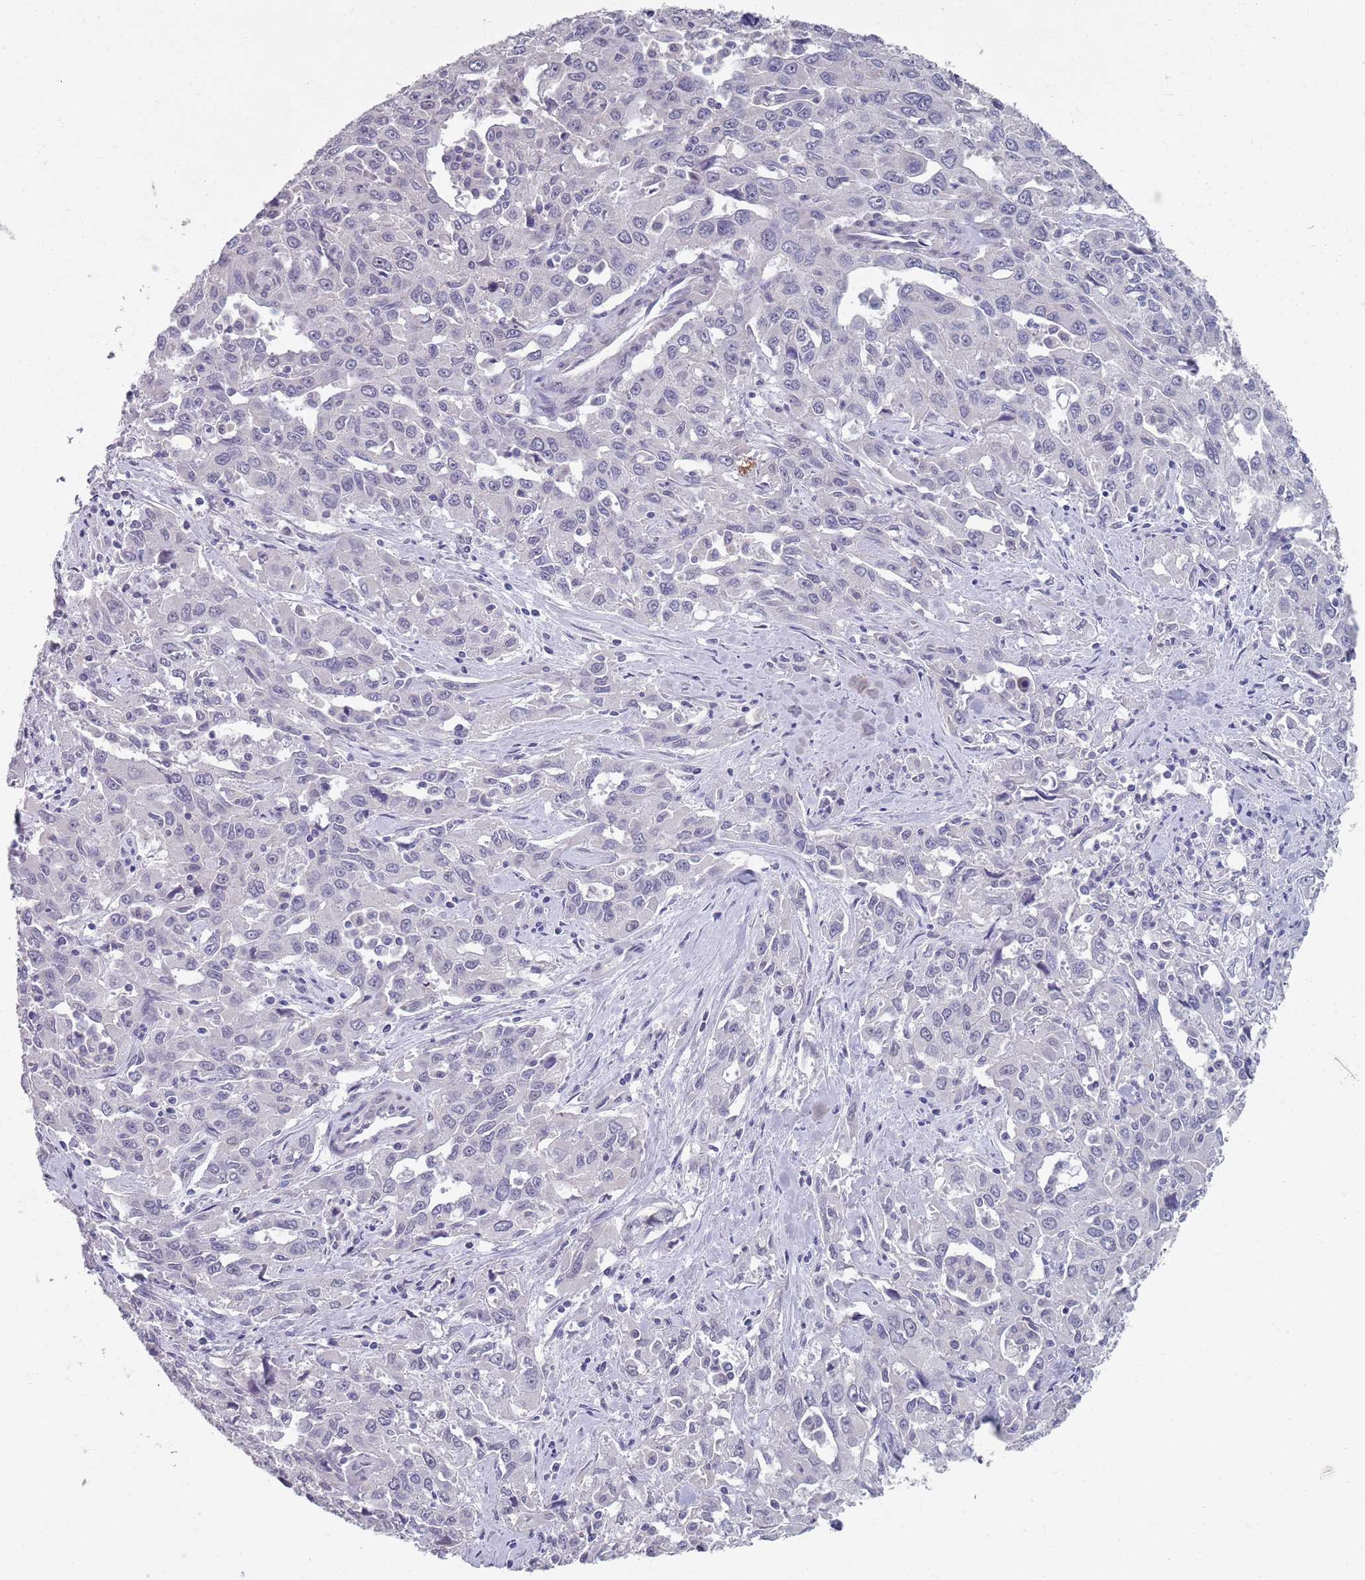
{"staining": {"intensity": "negative", "quantity": "none", "location": "none"}, "tissue": "liver cancer", "cell_type": "Tumor cells", "image_type": "cancer", "snomed": [{"axis": "morphology", "description": "Carcinoma, Hepatocellular, NOS"}, {"axis": "topography", "description": "Liver"}], "caption": "Tumor cells show no significant protein staining in liver cancer (hepatocellular carcinoma).", "gene": "SAMD1", "patient": {"sex": "male", "age": 63}}